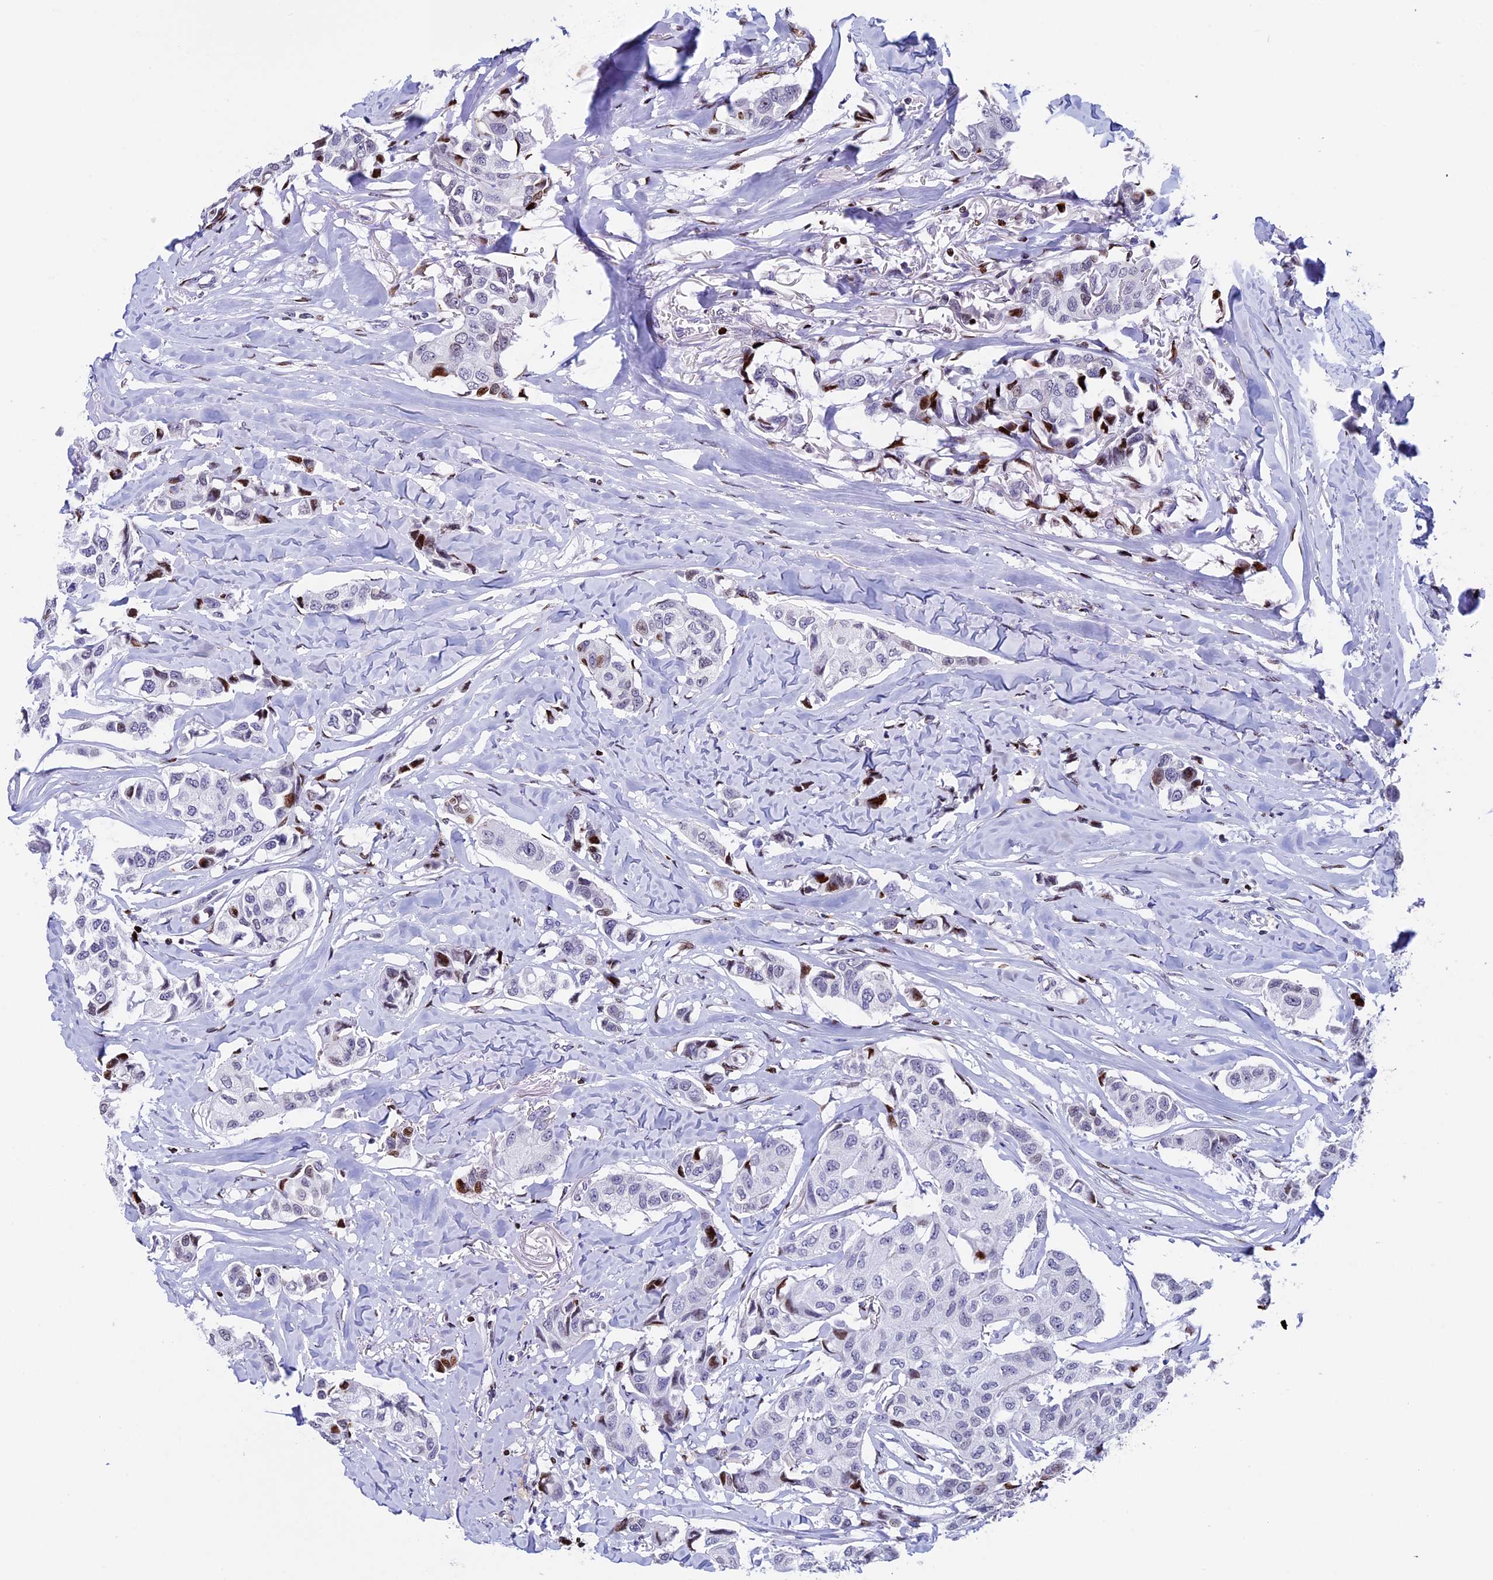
{"staining": {"intensity": "strong", "quantity": "<25%", "location": "nuclear"}, "tissue": "breast cancer", "cell_type": "Tumor cells", "image_type": "cancer", "snomed": [{"axis": "morphology", "description": "Duct carcinoma"}, {"axis": "topography", "description": "Breast"}], "caption": "Breast cancer stained with a protein marker exhibits strong staining in tumor cells.", "gene": "BTBD3", "patient": {"sex": "female", "age": 80}}